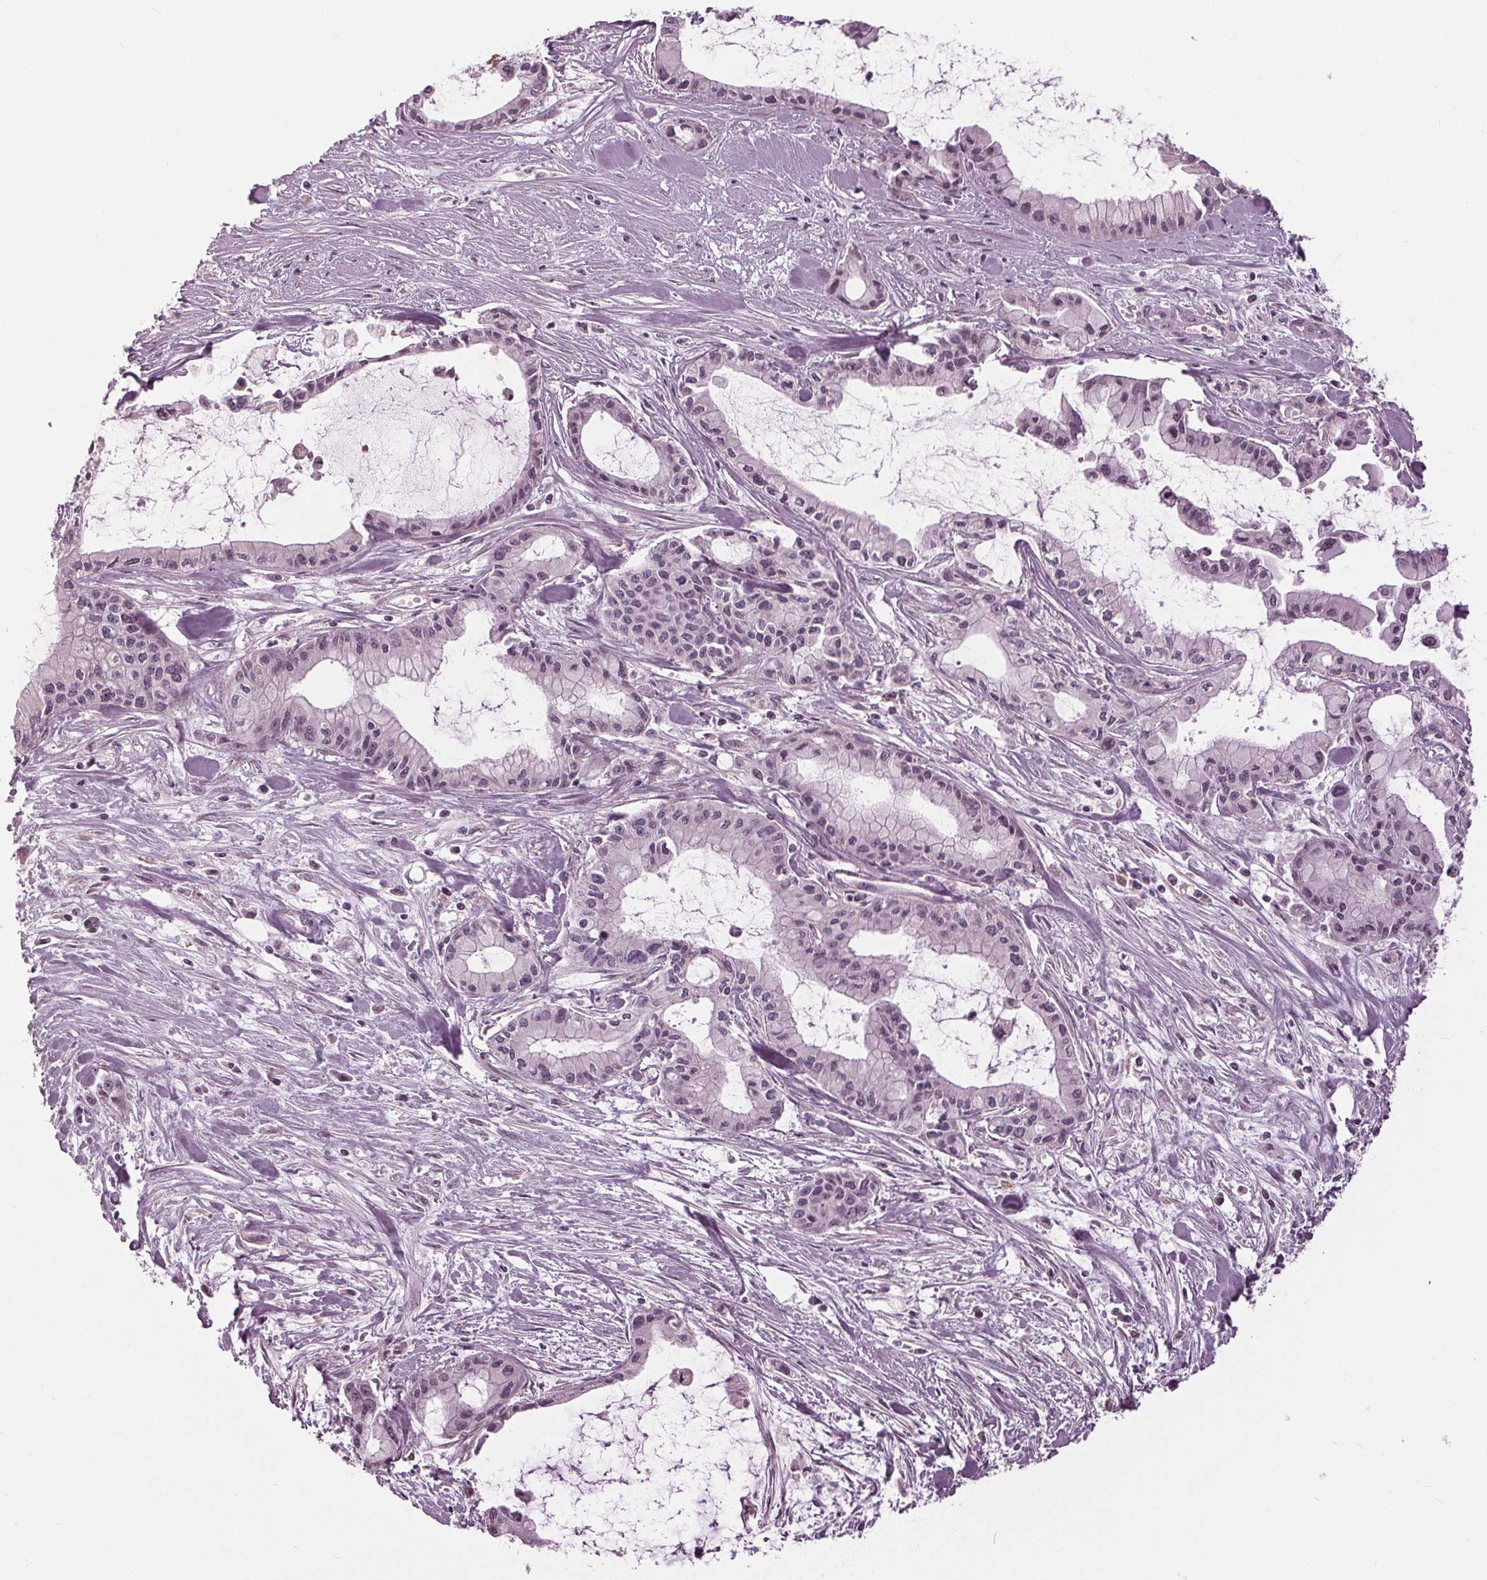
{"staining": {"intensity": "negative", "quantity": "none", "location": "none"}, "tissue": "pancreatic cancer", "cell_type": "Tumor cells", "image_type": "cancer", "snomed": [{"axis": "morphology", "description": "Adenocarcinoma, NOS"}, {"axis": "topography", "description": "Pancreas"}], "caption": "DAB immunohistochemical staining of human pancreatic adenocarcinoma demonstrates no significant staining in tumor cells.", "gene": "SIGLEC6", "patient": {"sex": "male", "age": 48}}